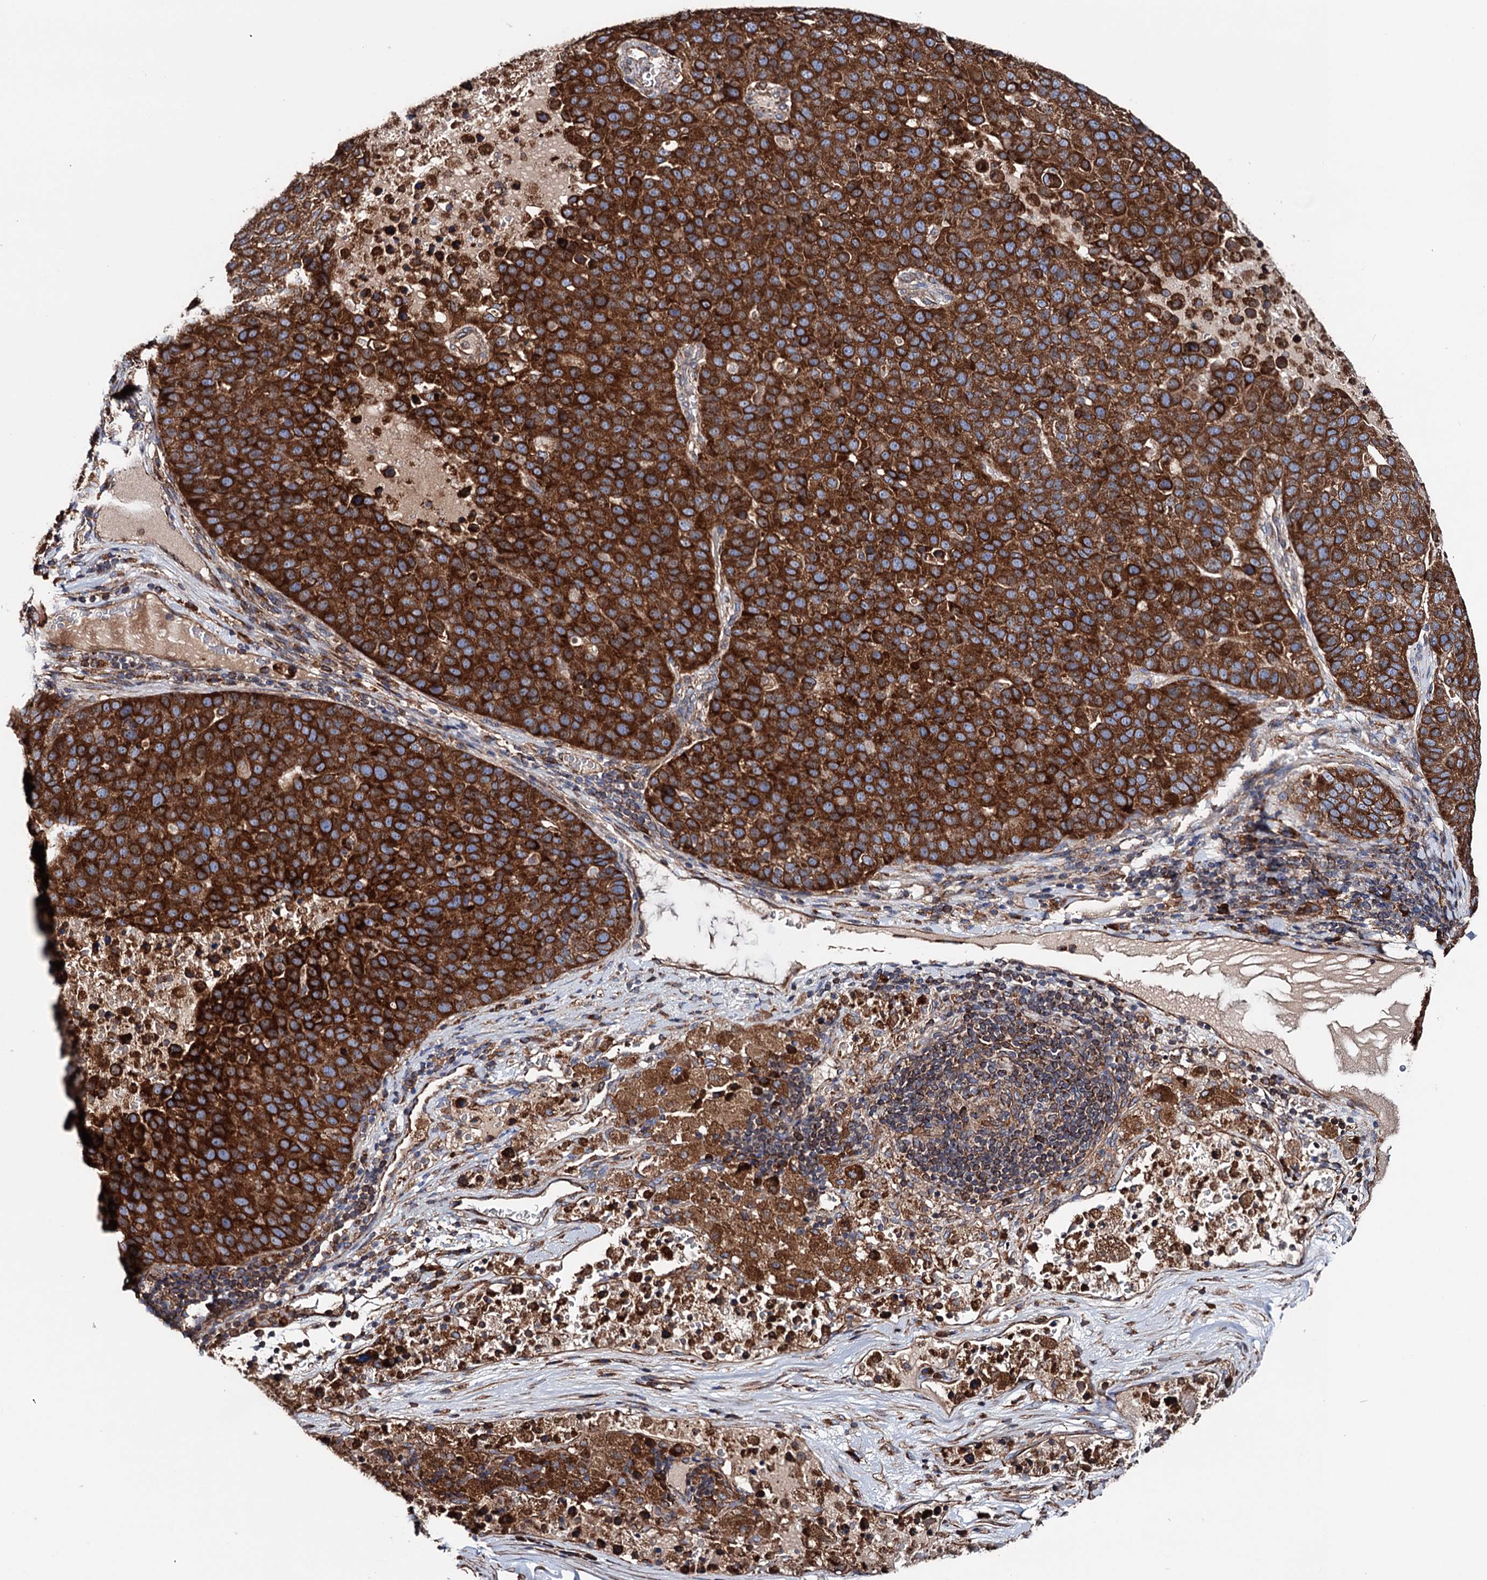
{"staining": {"intensity": "strong", "quantity": ">75%", "location": "cytoplasmic/membranous"}, "tissue": "pancreatic cancer", "cell_type": "Tumor cells", "image_type": "cancer", "snomed": [{"axis": "morphology", "description": "Adenocarcinoma, NOS"}, {"axis": "topography", "description": "Pancreas"}], "caption": "High-power microscopy captured an IHC image of adenocarcinoma (pancreatic), revealing strong cytoplasmic/membranous positivity in about >75% of tumor cells.", "gene": "ERP29", "patient": {"sex": "female", "age": 61}}